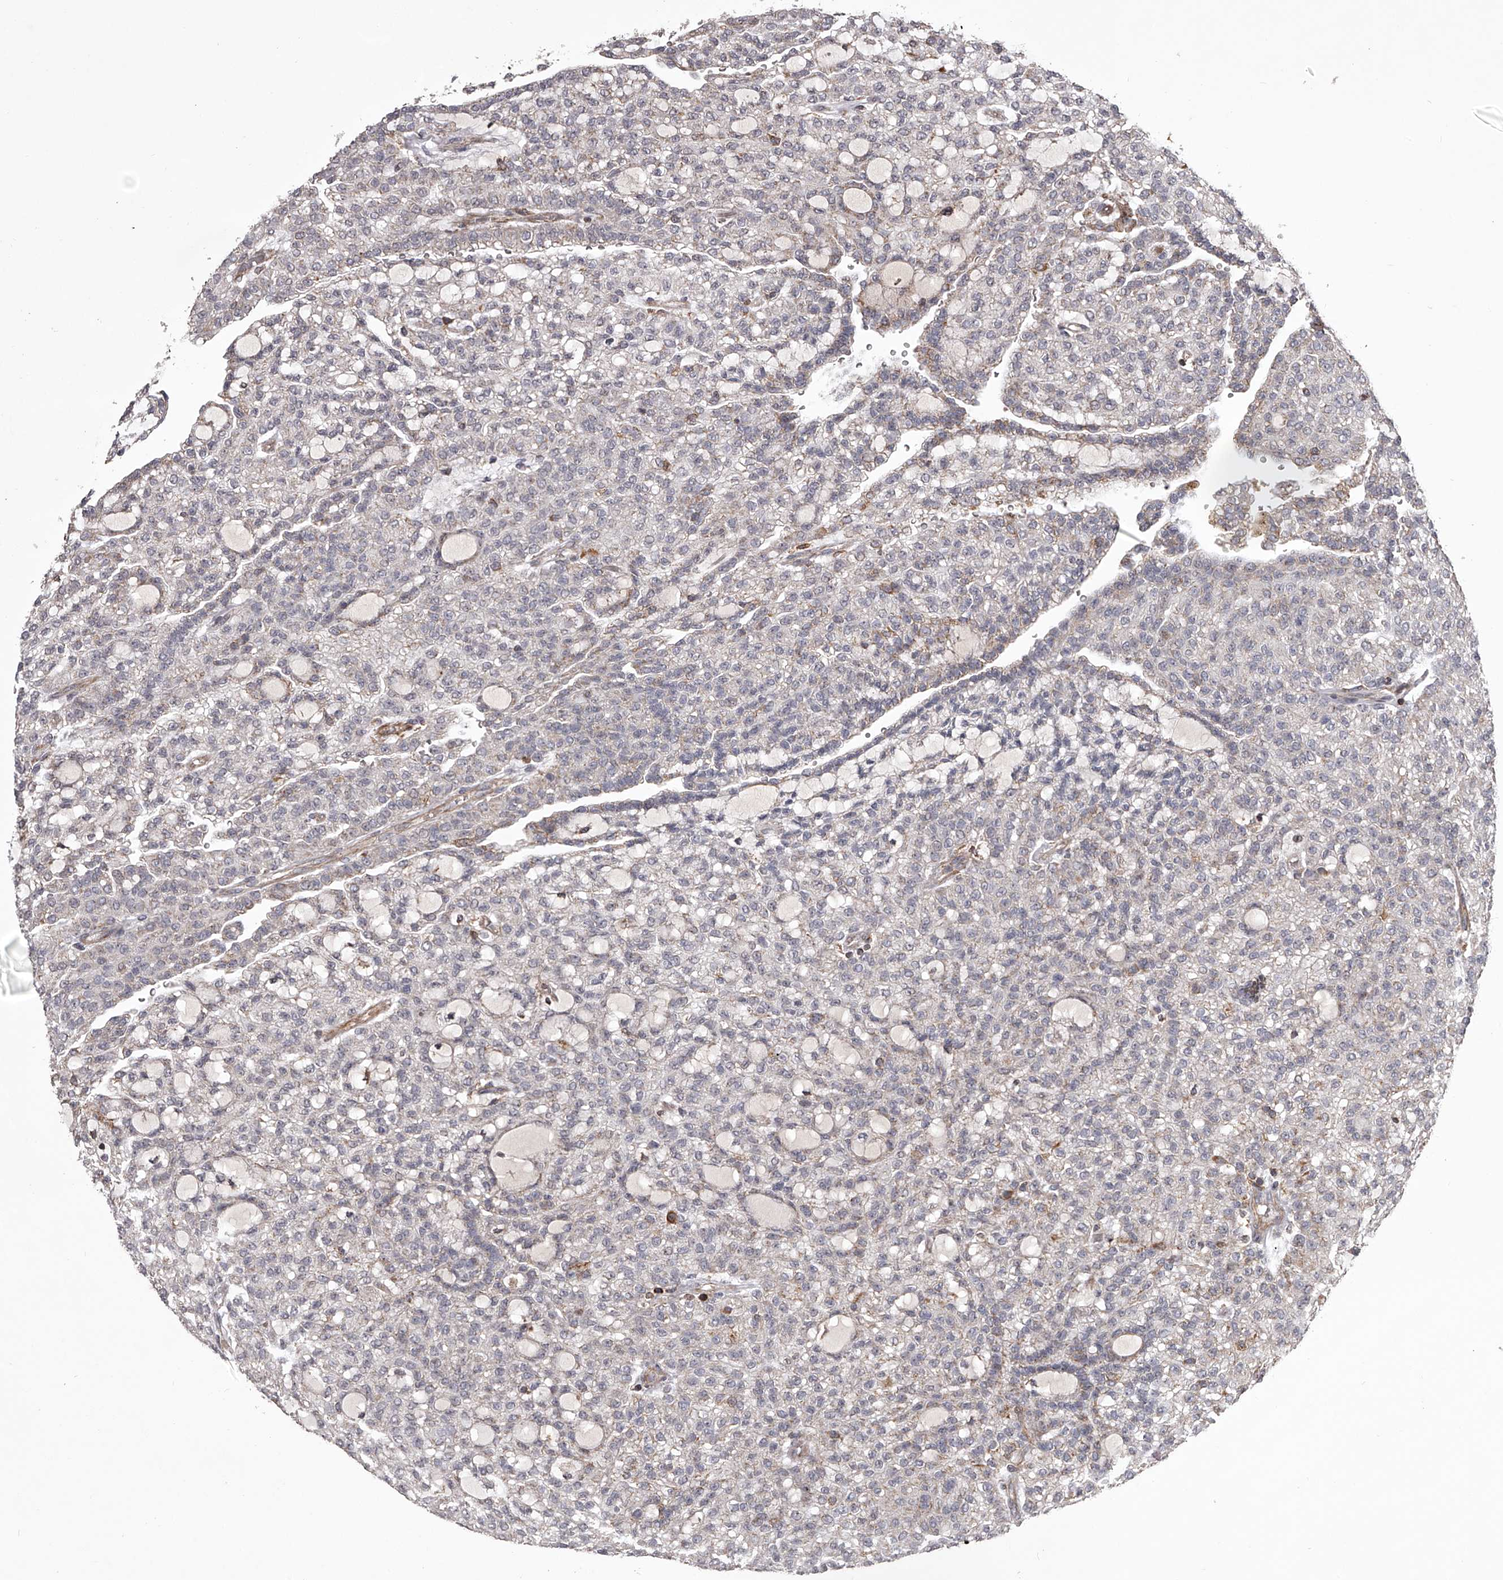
{"staining": {"intensity": "negative", "quantity": "none", "location": "none"}, "tissue": "renal cancer", "cell_type": "Tumor cells", "image_type": "cancer", "snomed": [{"axis": "morphology", "description": "Adenocarcinoma, NOS"}, {"axis": "topography", "description": "Kidney"}], "caption": "This is an immunohistochemistry (IHC) photomicrograph of human renal cancer. There is no expression in tumor cells.", "gene": "RRP36", "patient": {"sex": "male", "age": 63}}